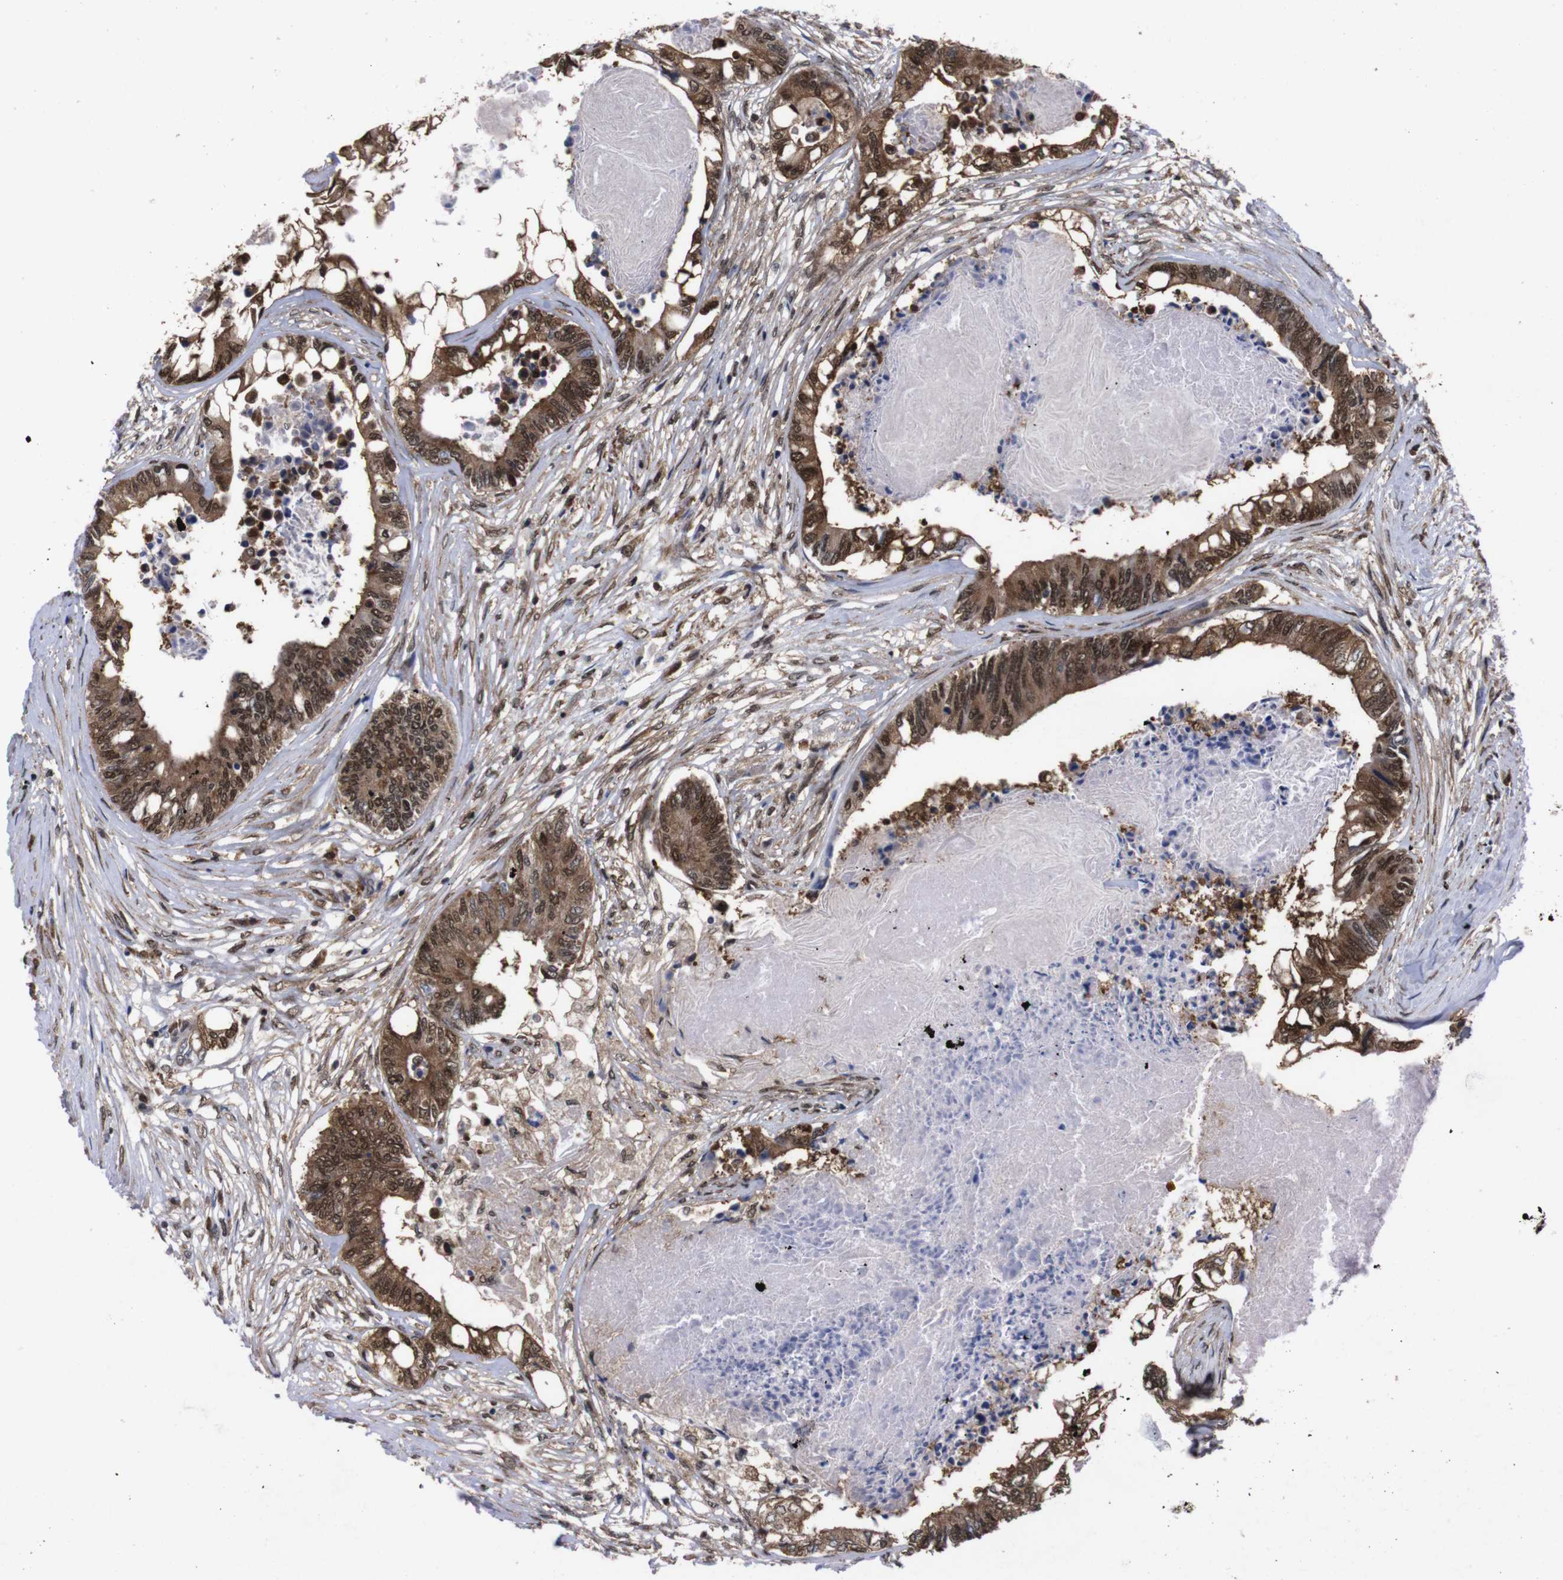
{"staining": {"intensity": "moderate", "quantity": ">75%", "location": "cytoplasmic/membranous,nuclear"}, "tissue": "colorectal cancer", "cell_type": "Tumor cells", "image_type": "cancer", "snomed": [{"axis": "morphology", "description": "Adenocarcinoma, NOS"}, {"axis": "topography", "description": "Rectum"}], "caption": "Brown immunohistochemical staining in human colorectal cancer shows moderate cytoplasmic/membranous and nuclear staining in approximately >75% of tumor cells.", "gene": "UBQLN2", "patient": {"sex": "male", "age": 63}}